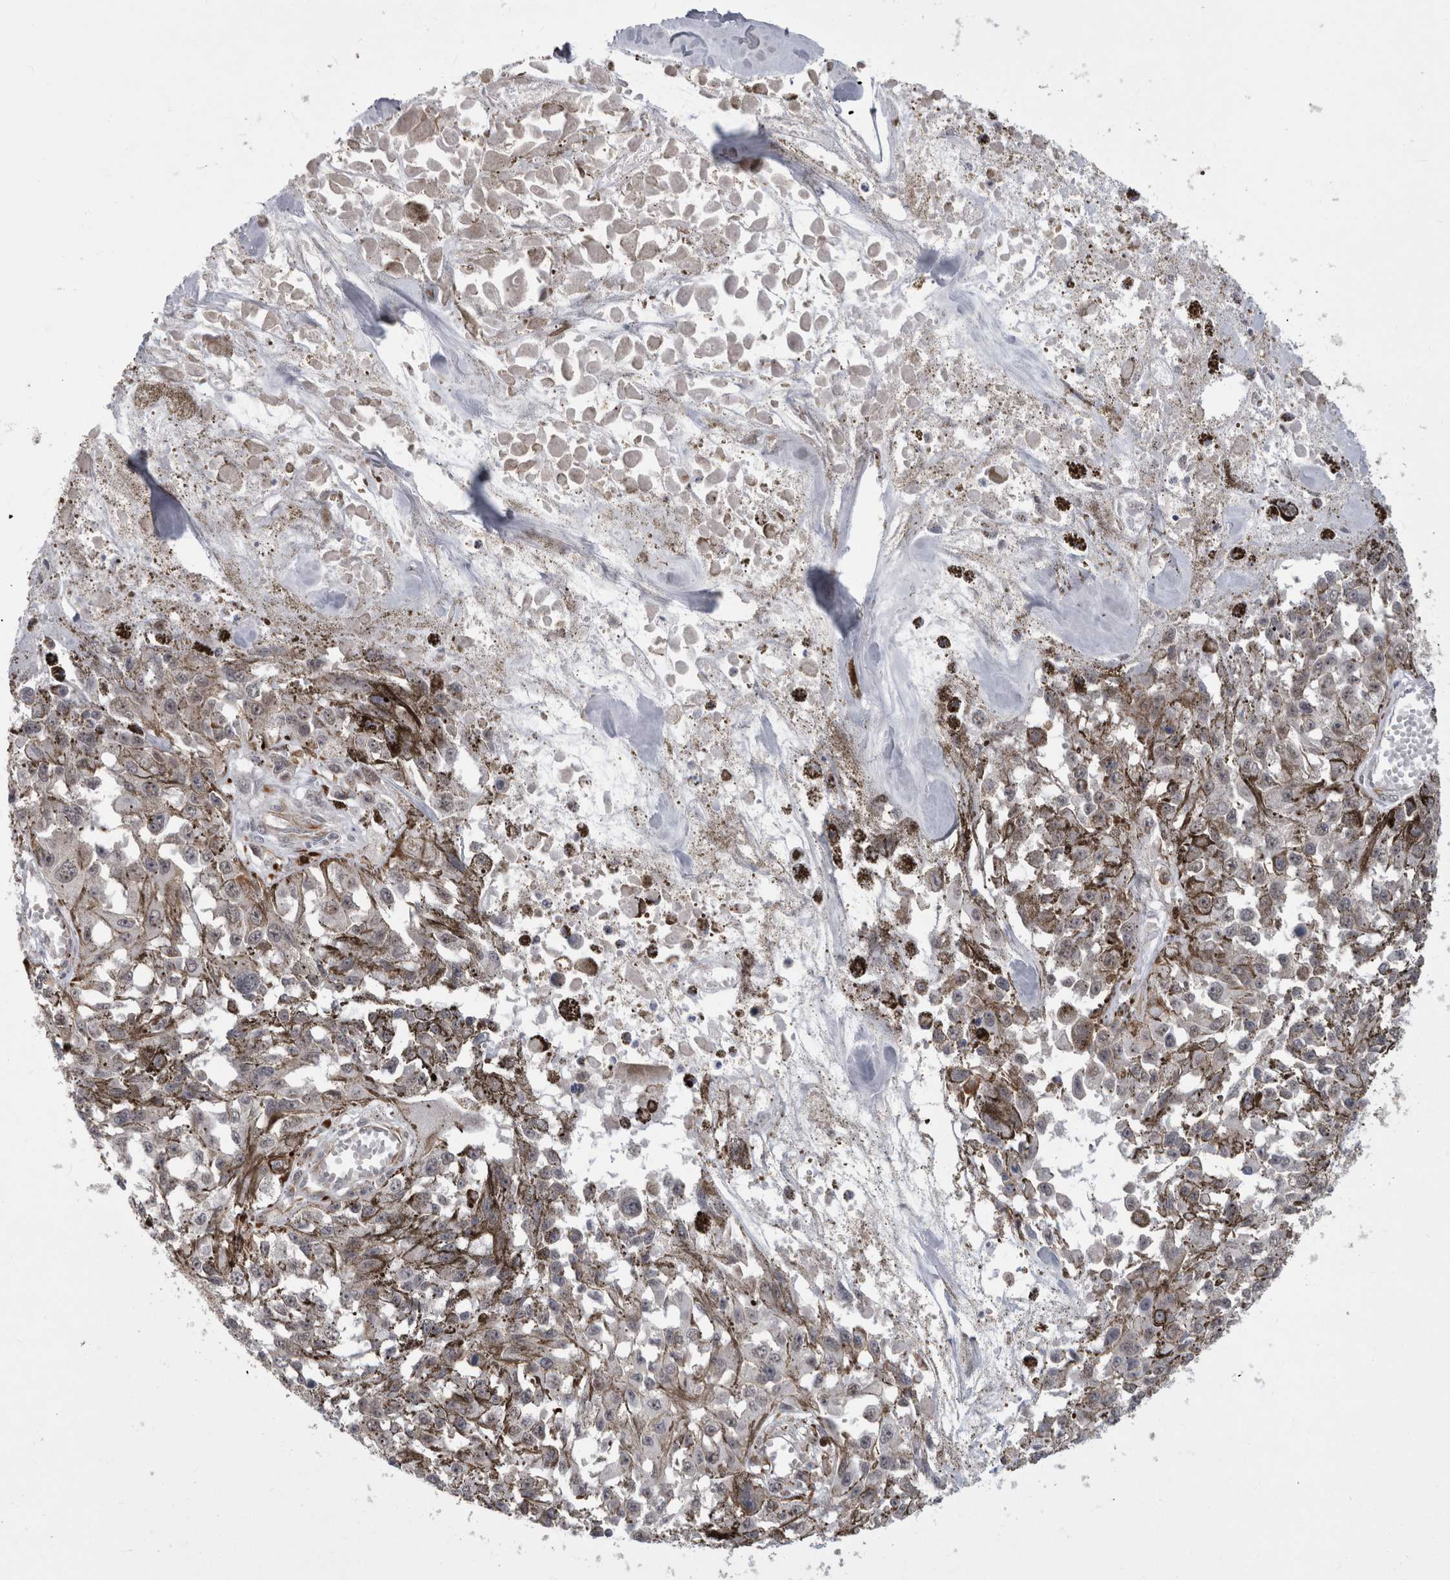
{"staining": {"intensity": "negative", "quantity": "none", "location": "none"}, "tissue": "melanoma", "cell_type": "Tumor cells", "image_type": "cancer", "snomed": [{"axis": "morphology", "description": "Malignant melanoma, Metastatic site"}, {"axis": "topography", "description": "Lymph node"}], "caption": "This is a micrograph of immunohistochemistry staining of melanoma, which shows no expression in tumor cells.", "gene": "FAM83H", "patient": {"sex": "male", "age": 59}}